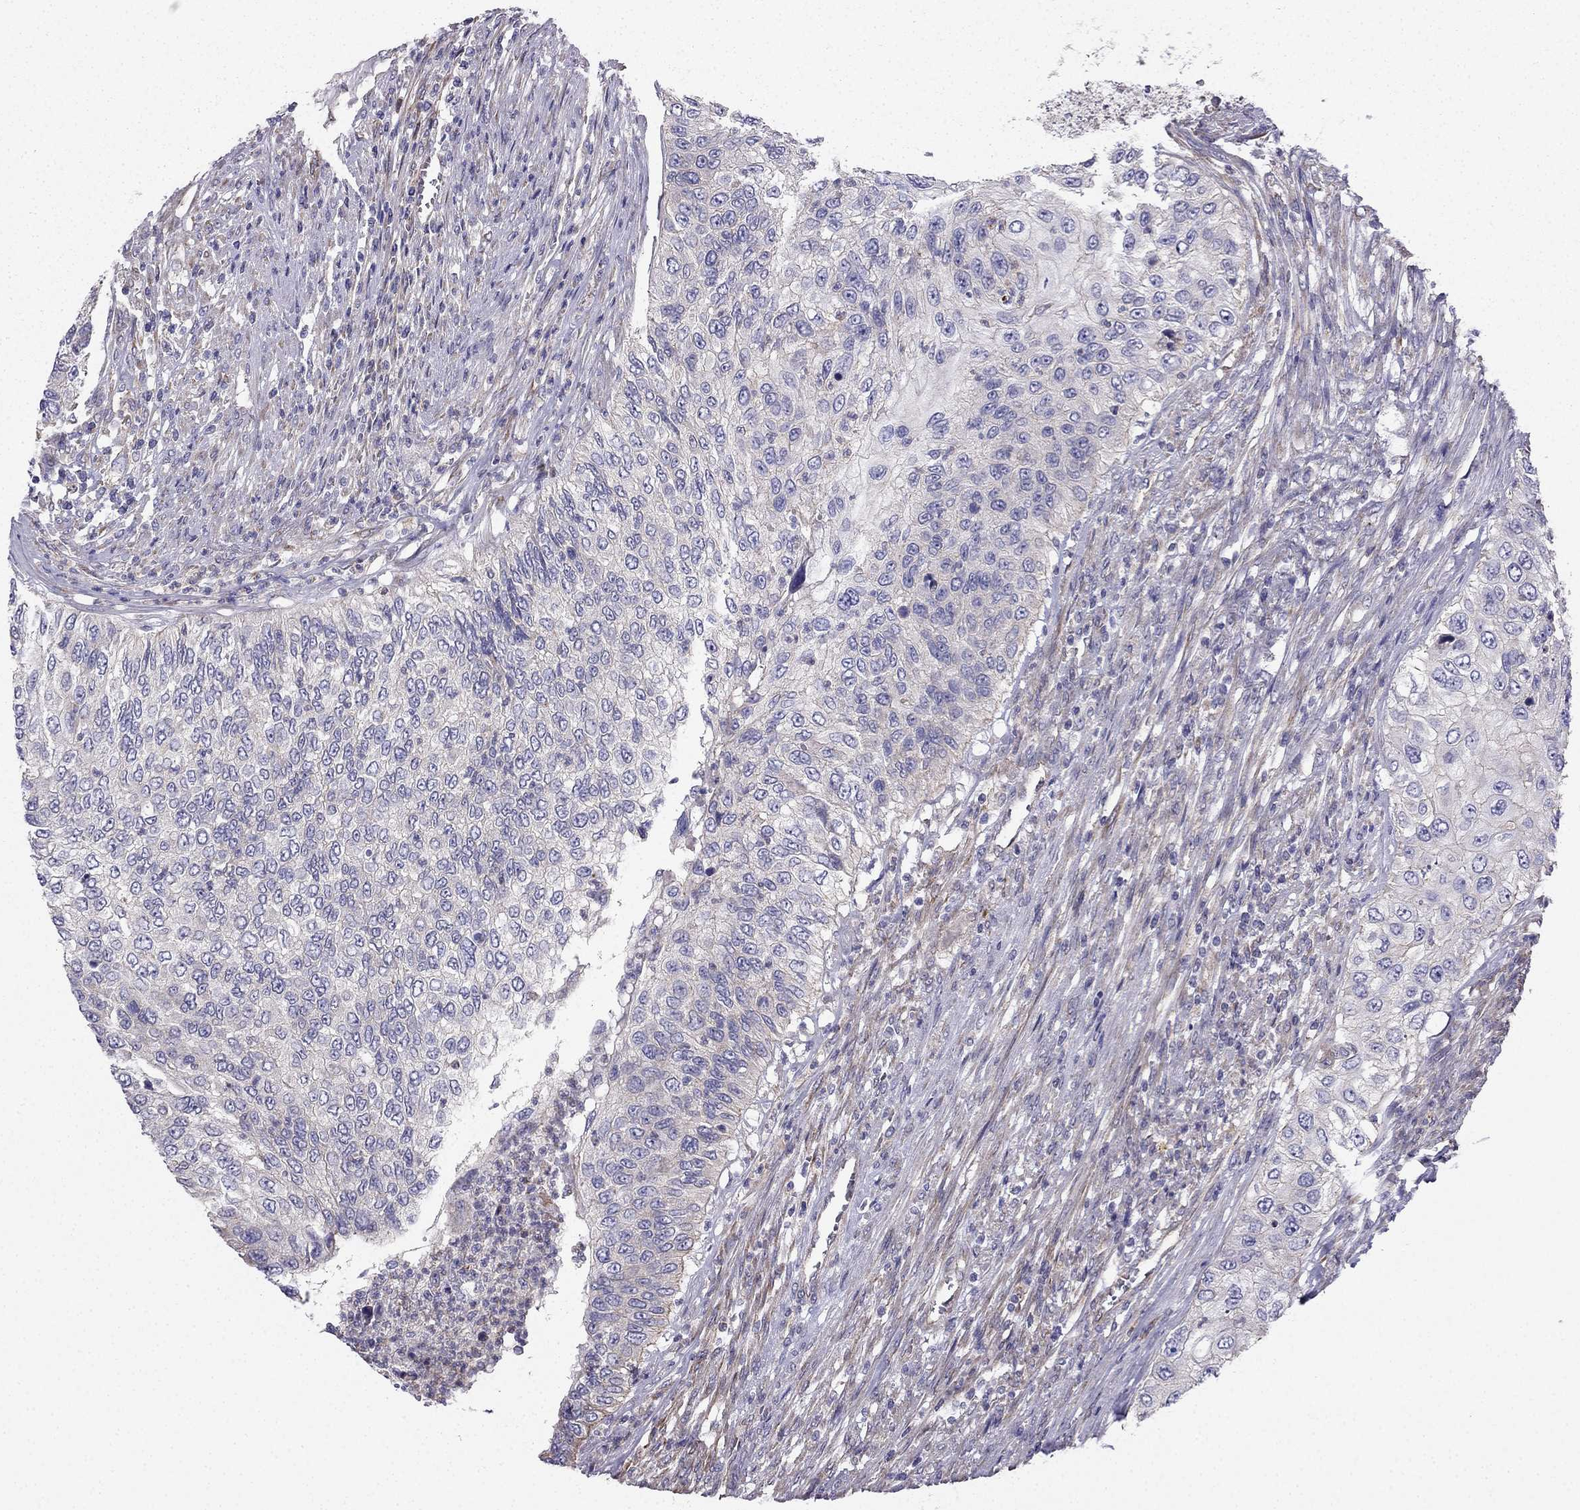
{"staining": {"intensity": "negative", "quantity": "none", "location": "none"}, "tissue": "urothelial cancer", "cell_type": "Tumor cells", "image_type": "cancer", "snomed": [{"axis": "morphology", "description": "Urothelial carcinoma, High grade"}, {"axis": "topography", "description": "Urinary bladder"}], "caption": "There is no significant expression in tumor cells of urothelial cancer.", "gene": "ENOX1", "patient": {"sex": "female", "age": 60}}